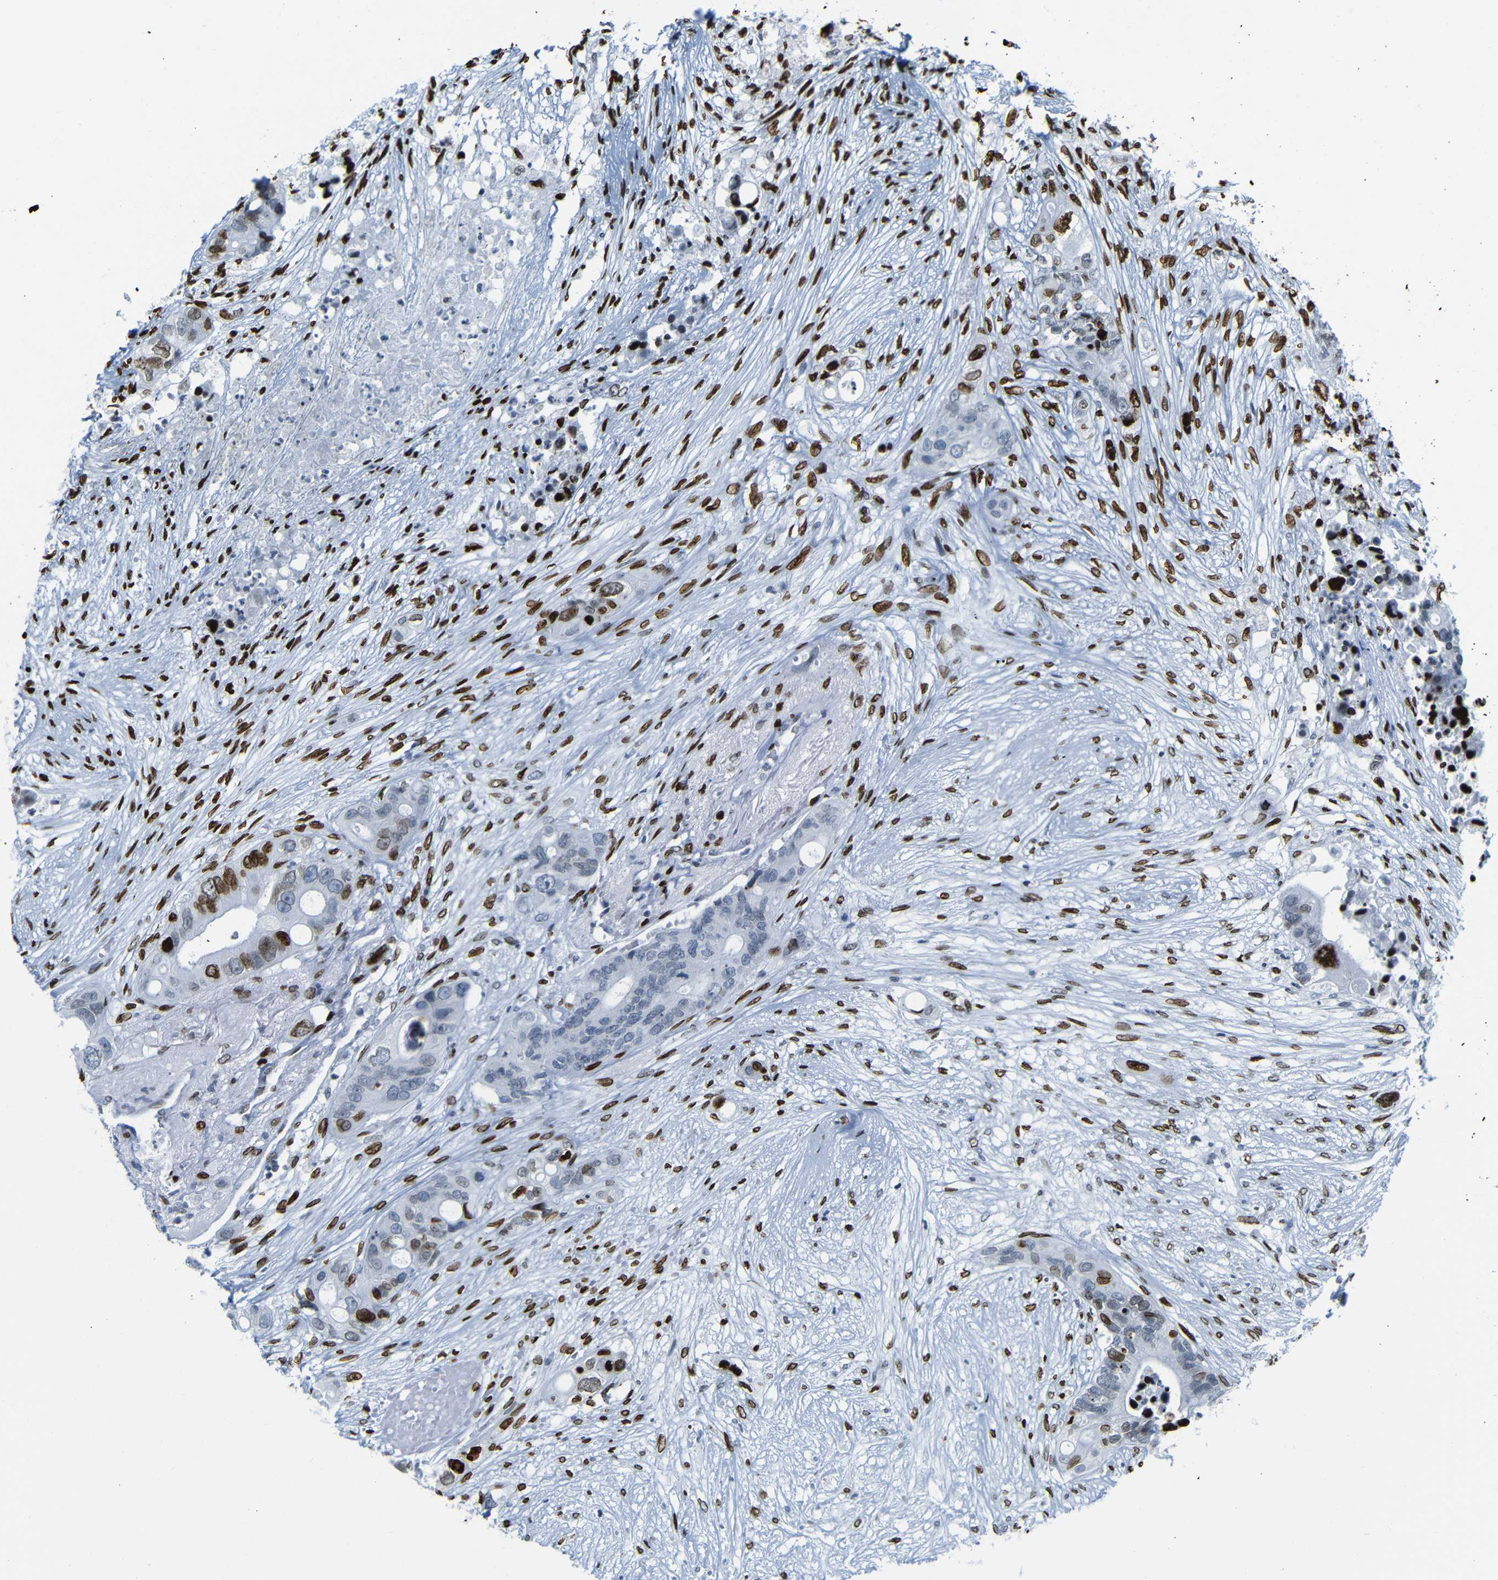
{"staining": {"intensity": "strong", "quantity": "25%-75%", "location": "nuclear"}, "tissue": "colorectal cancer", "cell_type": "Tumor cells", "image_type": "cancer", "snomed": [{"axis": "morphology", "description": "Adenocarcinoma, NOS"}, {"axis": "topography", "description": "Colon"}], "caption": "Approximately 25%-75% of tumor cells in colorectal cancer demonstrate strong nuclear protein staining as visualized by brown immunohistochemical staining.", "gene": "NPIPB15", "patient": {"sex": "female", "age": 57}}